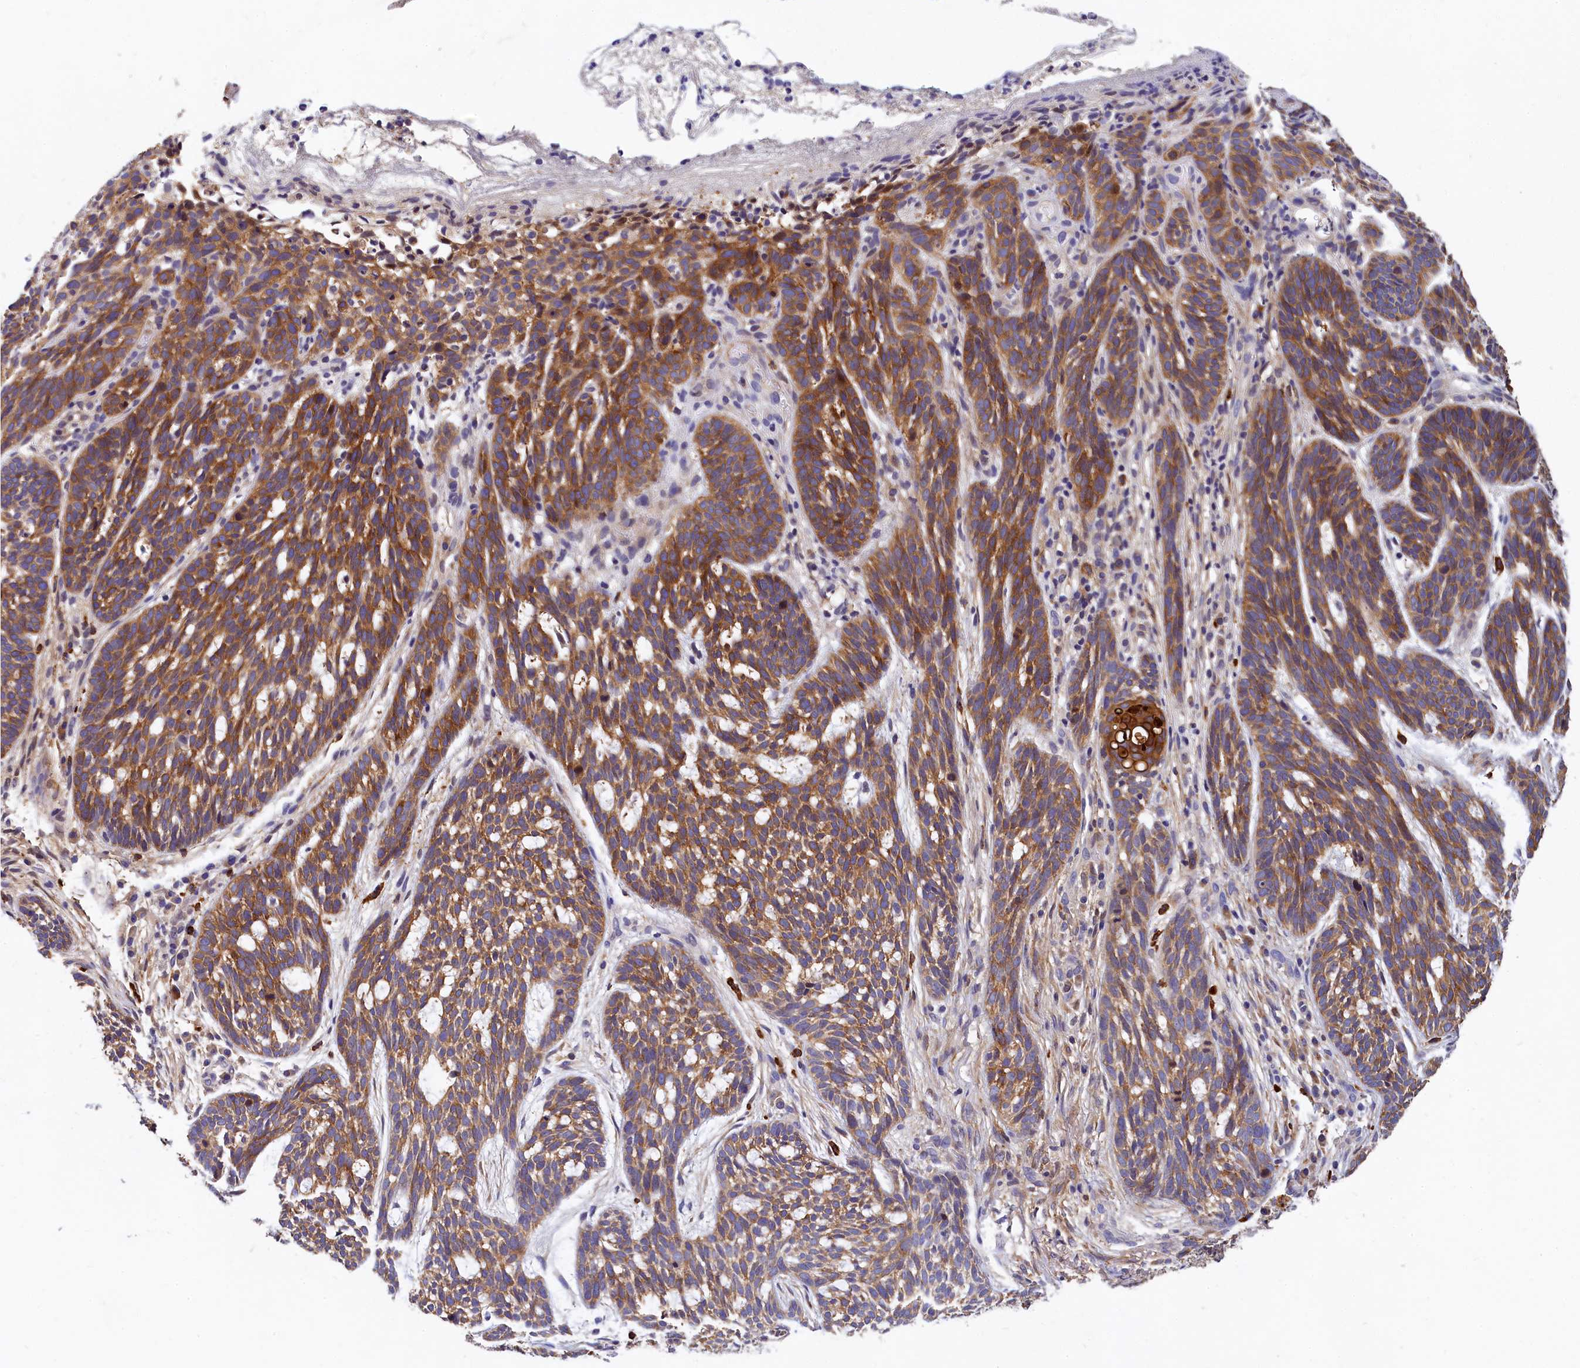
{"staining": {"intensity": "moderate", "quantity": "25%-75%", "location": "cytoplasmic/membranous"}, "tissue": "skin cancer", "cell_type": "Tumor cells", "image_type": "cancer", "snomed": [{"axis": "morphology", "description": "Basal cell carcinoma"}, {"axis": "topography", "description": "Skin"}], "caption": "Human skin cancer stained with a protein marker displays moderate staining in tumor cells.", "gene": "EPS8L2", "patient": {"sex": "male", "age": 71}}